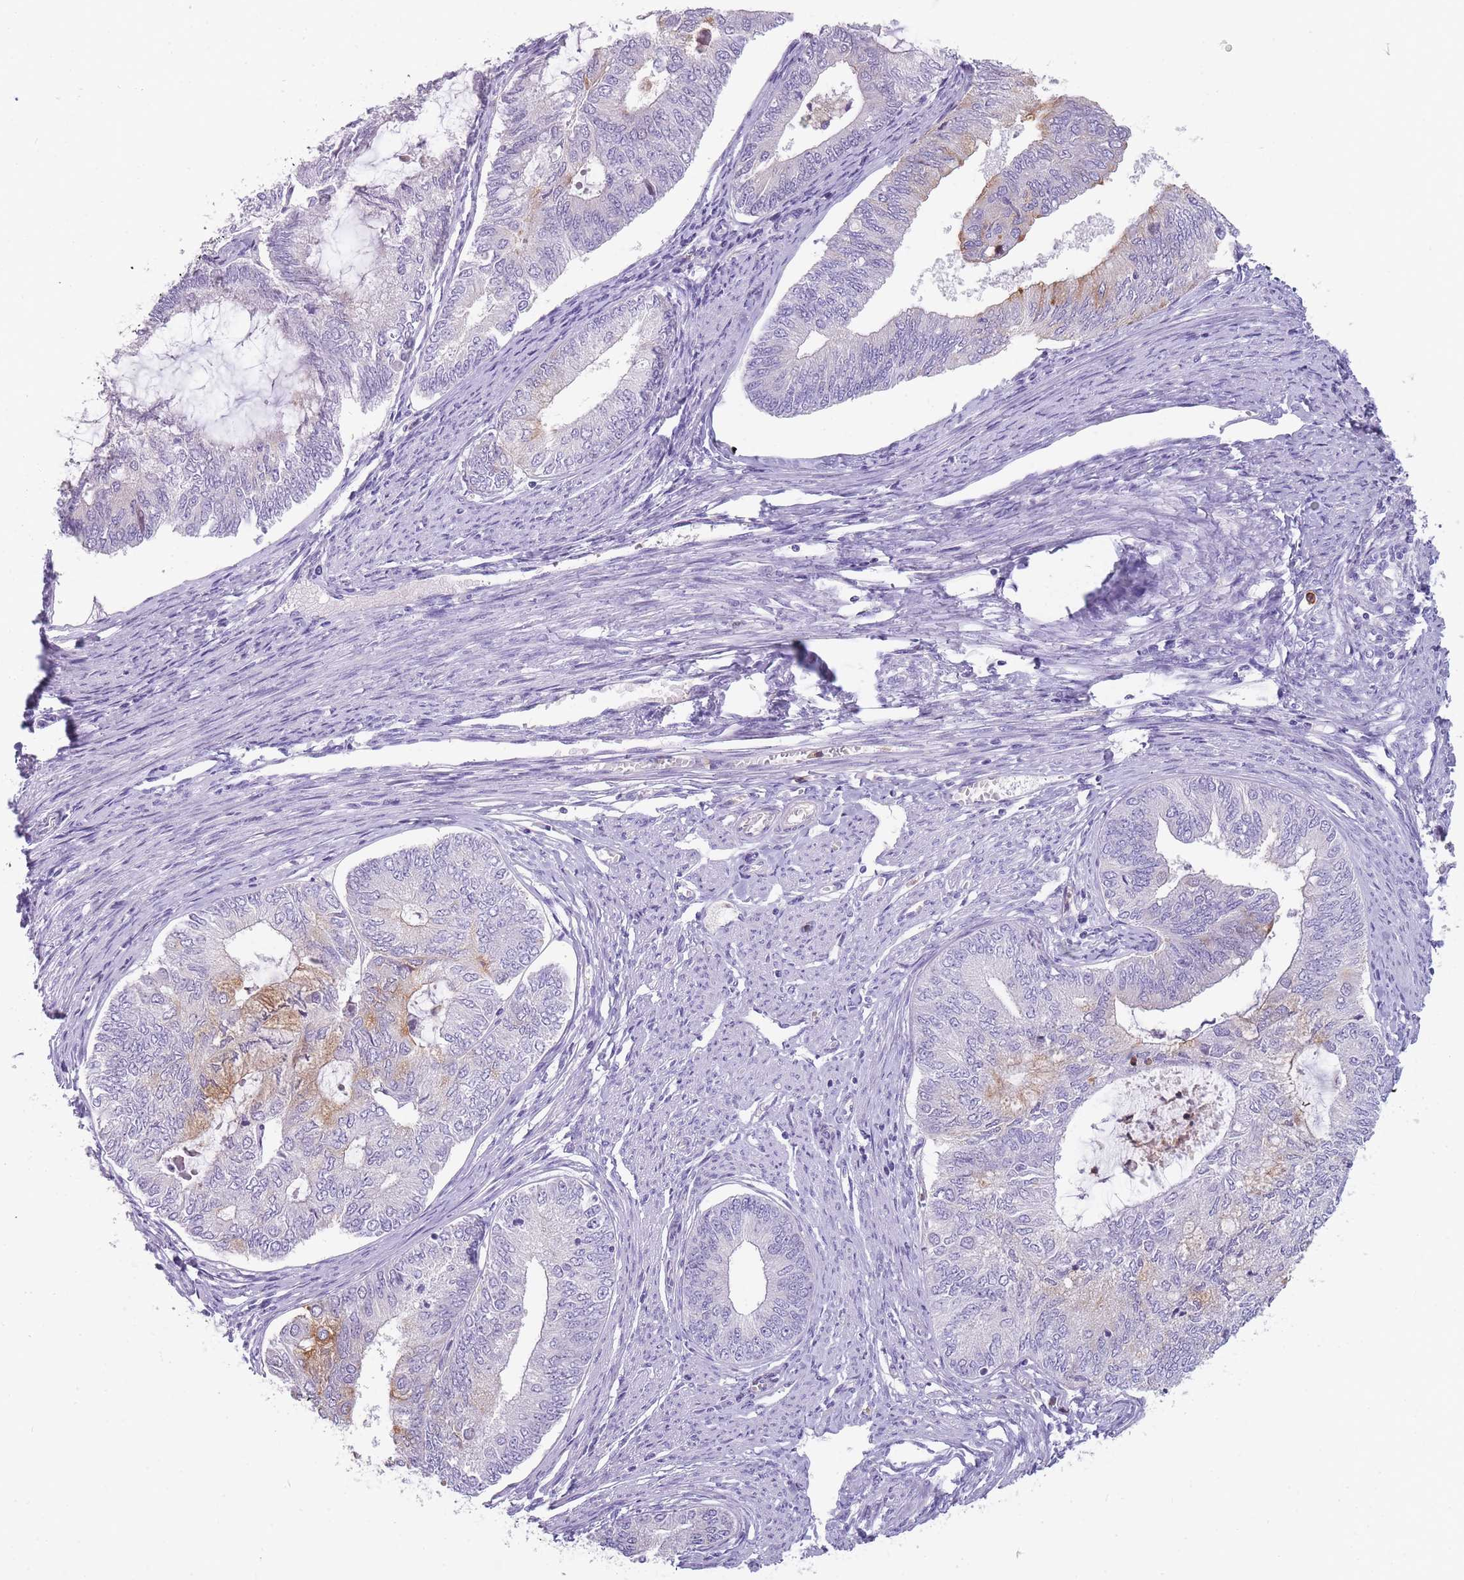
{"staining": {"intensity": "moderate", "quantity": "<25%", "location": "cytoplasmic/membranous"}, "tissue": "endometrial cancer", "cell_type": "Tumor cells", "image_type": "cancer", "snomed": [{"axis": "morphology", "description": "Adenocarcinoma, NOS"}, {"axis": "topography", "description": "Endometrium"}], "caption": "A histopathology image of endometrial cancer stained for a protein demonstrates moderate cytoplasmic/membranous brown staining in tumor cells. (brown staining indicates protein expression, while blue staining denotes nuclei).", "gene": "CR1L", "patient": {"sex": "female", "age": 68}}